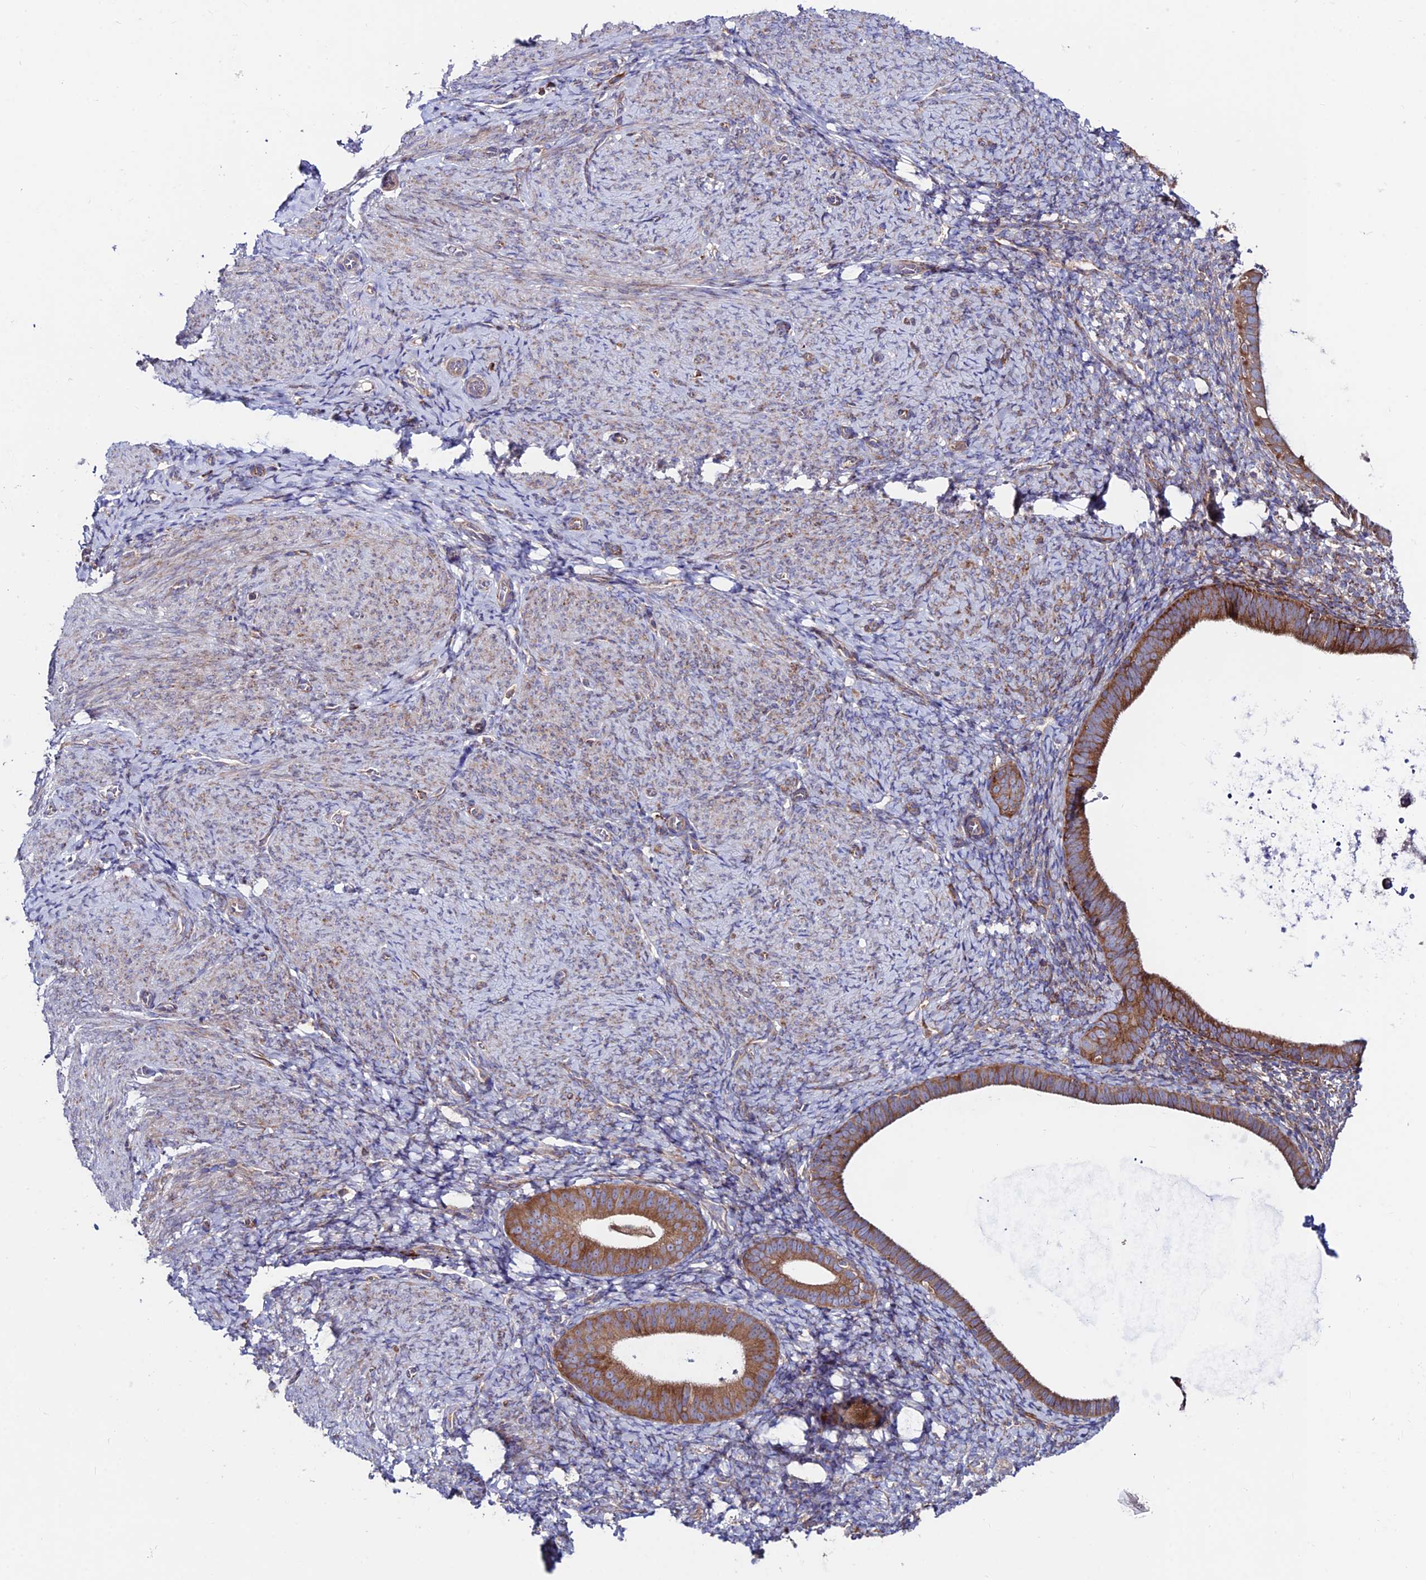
{"staining": {"intensity": "moderate", "quantity": "<25%", "location": "cytoplasmic/membranous"}, "tissue": "endometrium", "cell_type": "Cells in endometrial stroma", "image_type": "normal", "snomed": [{"axis": "morphology", "description": "Normal tissue, NOS"}, {"axis": "topography", "description": "Endometrium"}], "caption": "Normal endometrium demonstrates moderate cytoplasmic/membranous staining in approximately <25% of cells in endometrial stroma The protein of interest is shown in brown color, while the nuclei are stained blue..", "gene": "EIF3K", "patient": {"sex": "female", "age": 65}}